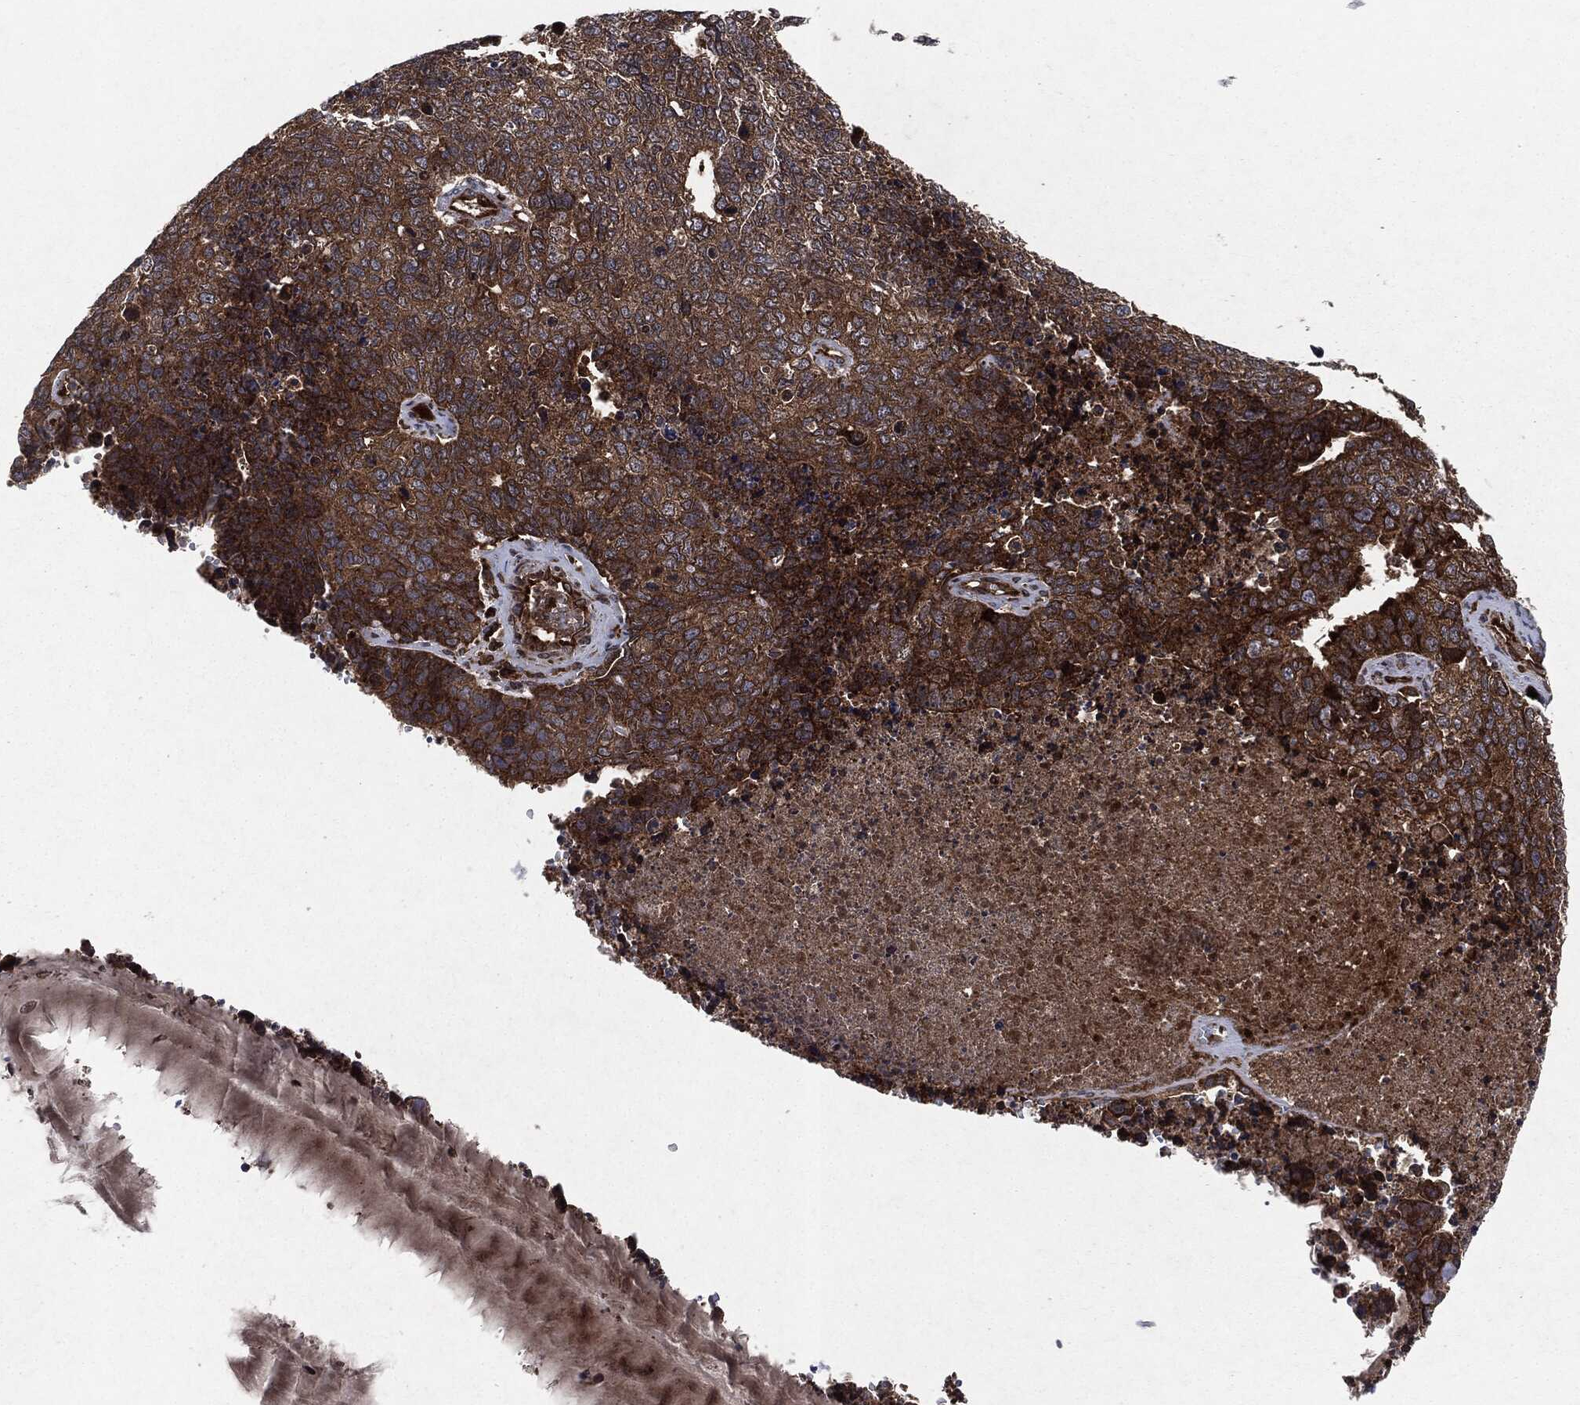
{"staining": {"intensity": "strong", "quantity": "25%-75%", "location": "cytoplasmic/membranous"}, "tissue": "cervical cancer", "cell_type": "Tumor cells", "image_type": "cancer", "snomed": [{"axis": "morphology", "description": "Squamous cell carcinoma, NOS"}, {"axis": "topography", "description": "Cervix"}], "caption": "A brown stain shows strong cytoplasmic/membranous expression of a protein in cervical squamous cell carcinoma tumor cells.", "gene": "RAF1", "patient": {"sex": "female", "age": 63}}